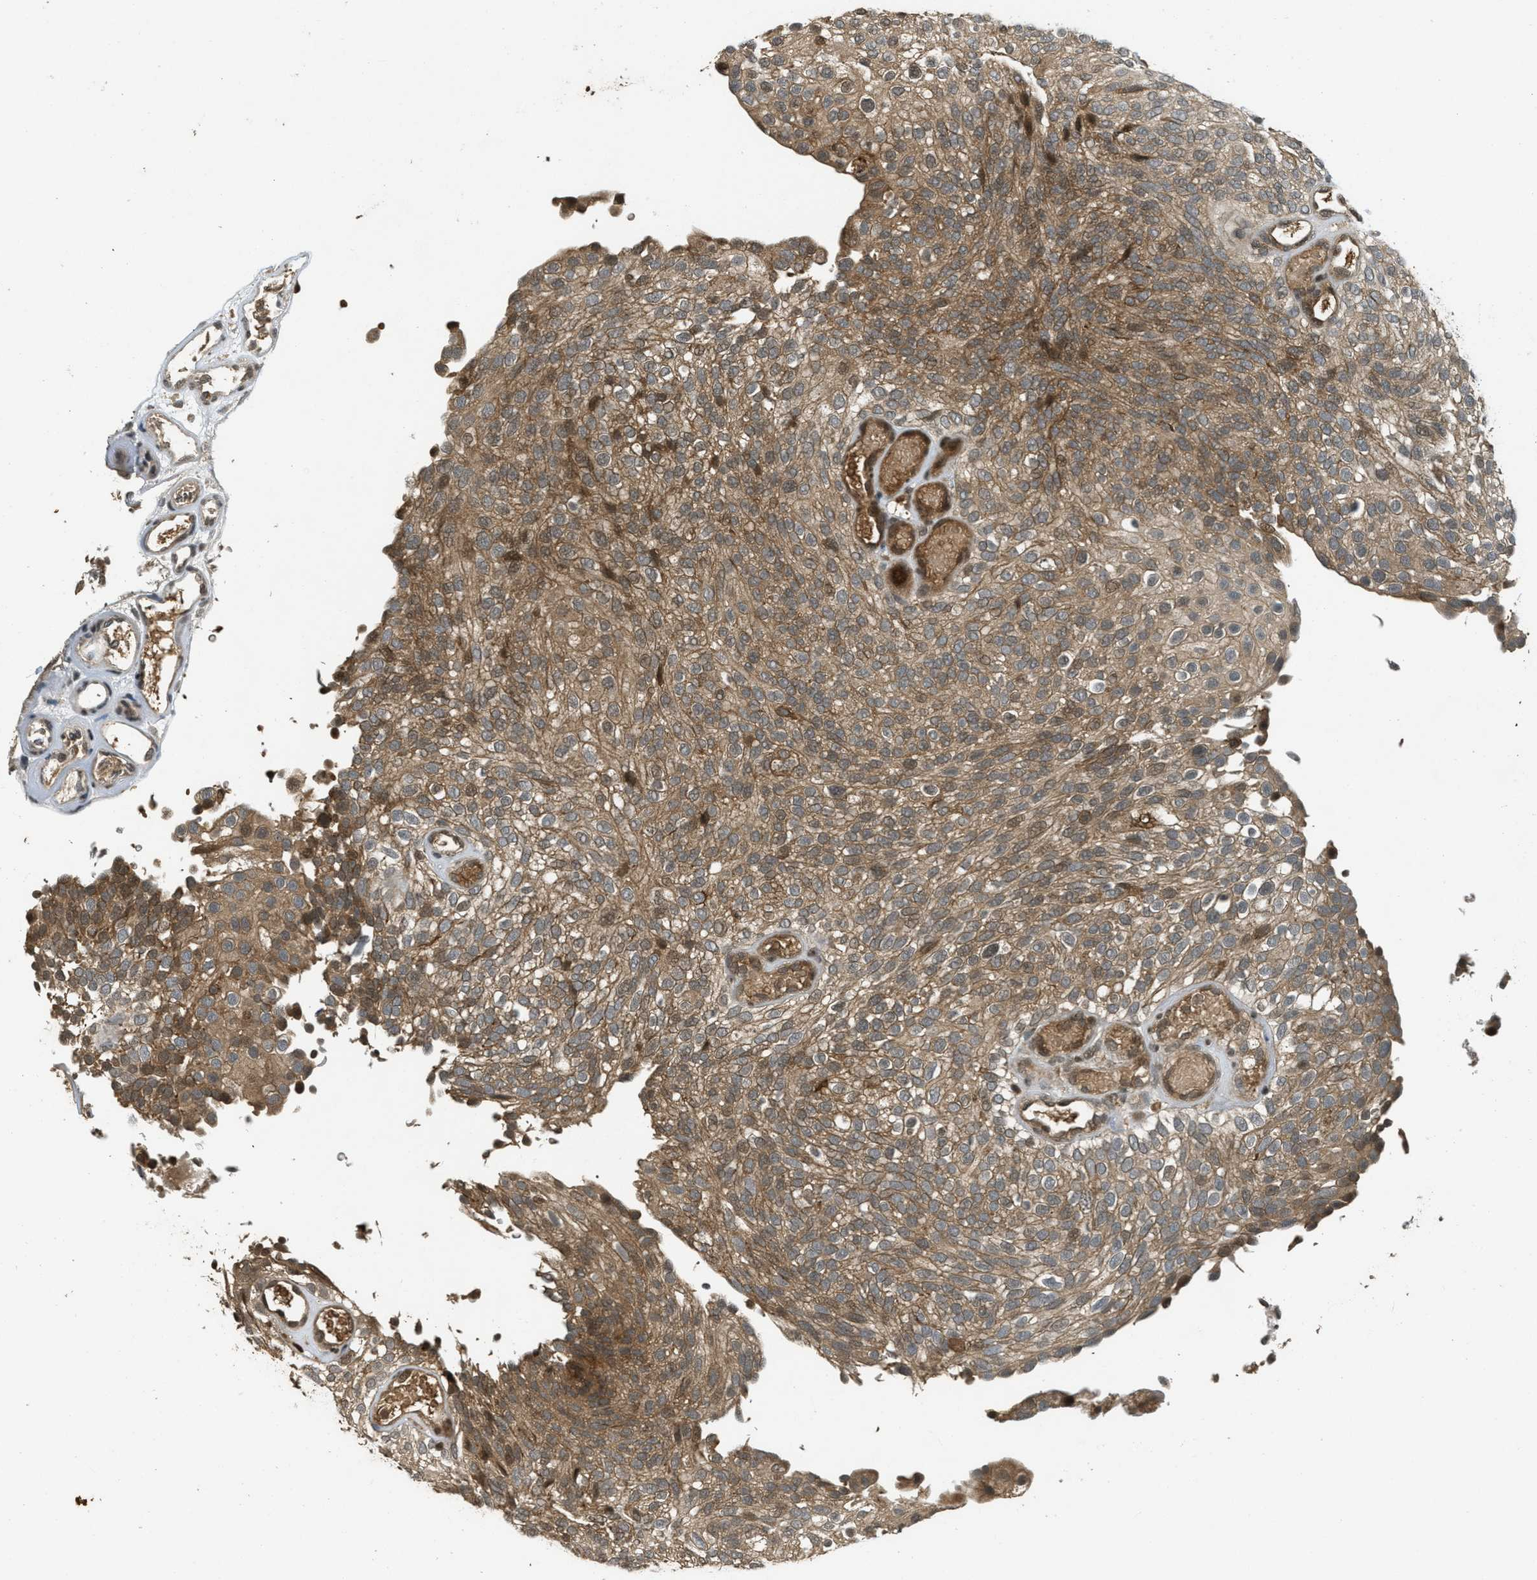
{"staining": {"intensity": "moderate", "quantity": ">75%", "location": "cytoplasmic/membranous"}, "tissue": "urothelial cancer", "cell_type": "Tumor cells", "image_type": "cancer", "snomed": [{"axis": "morphology", "description": "Urothelial carcinoma, Low grade"}, {"axis": "topography", "description": "Urinary bladder"}], "caption": "DAB (3,3'-diaminobenzidine) immunohistochemical staining of low-grade urothelial carcinoma demonstrates moderate cytoplasmic/membranous protein staining in approximately >75% of tumor cells.", "gene": "ATG7", "patient": {"sex": "male", "age": 78}}